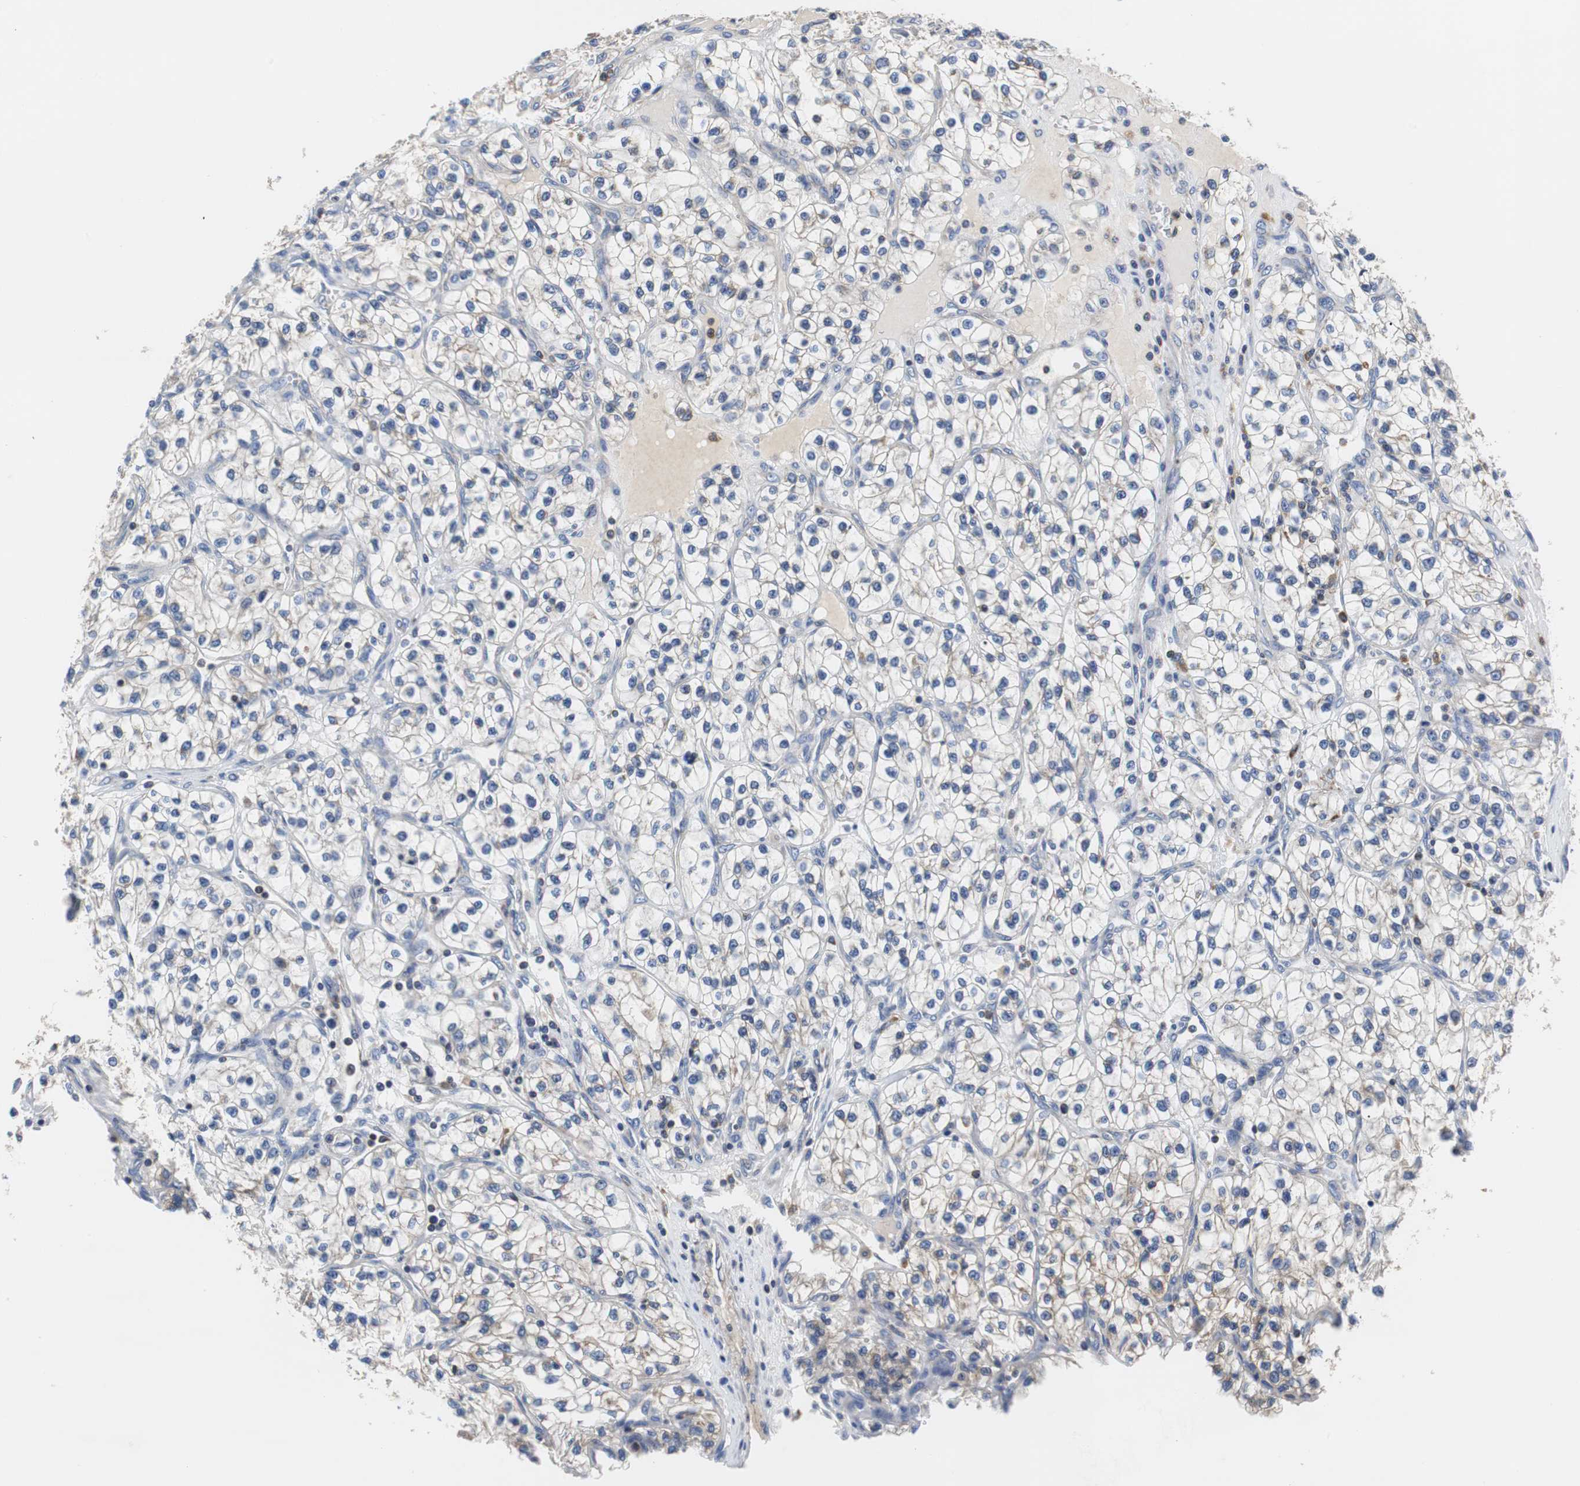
{"staining": {"intensity": "weak", "quantity": "<25%", "location": "cytoplasmic/membranous"}, "tissue": "renal cancer", "cell_type": "Tumor cells", "image_type": "cancer", "snomed": [{"axis": "morphology", "description": "Adenocarcinoma, NOS"}, {"axis": "topography", "description": "Kidney"}], "caption": "DAB immunohistochemical staining of renal cancer reveals no significant positivity in tumor cells.", "gene": "VAMP8", "patient": {"sex": "female", "age": 57}}